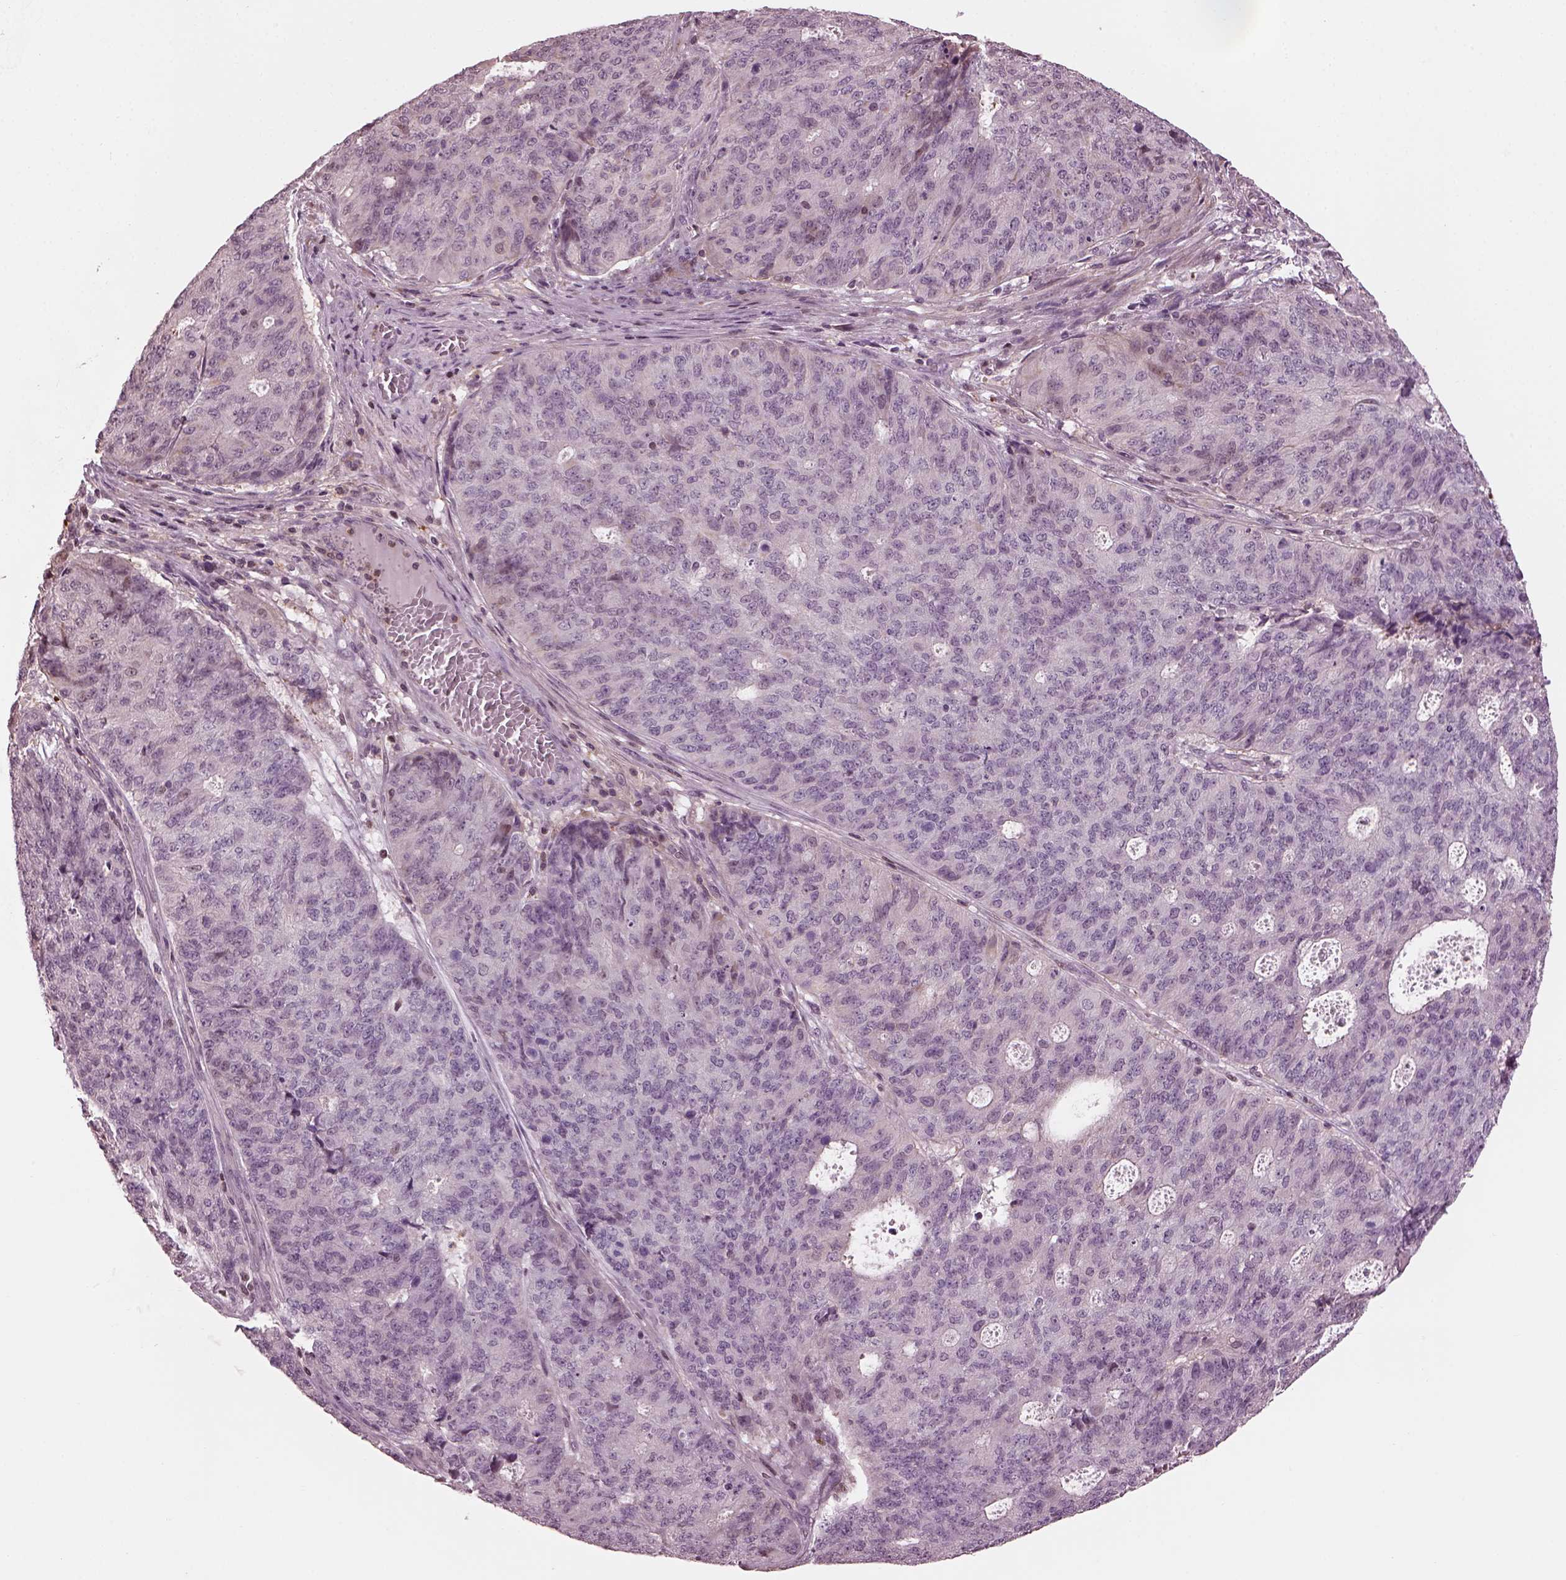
{"staining": {"intensity": "negative", "quantity": "none", "location": "none"}, "tissue": "endometrial cancer", "cell_type": "Tumor cells", "image_type": "cancer", "snomed": [{"axis": "morphology", "description": "Adenocarcinoma, NOS"}, {"axis": "topography", "description": "Endometrium"}], "caption": "Image shows no protein expression in tumor cells of endometrial cancer tissue.", "gene": "BFSP1", "patient": {"sex": "female", "age": 82}}